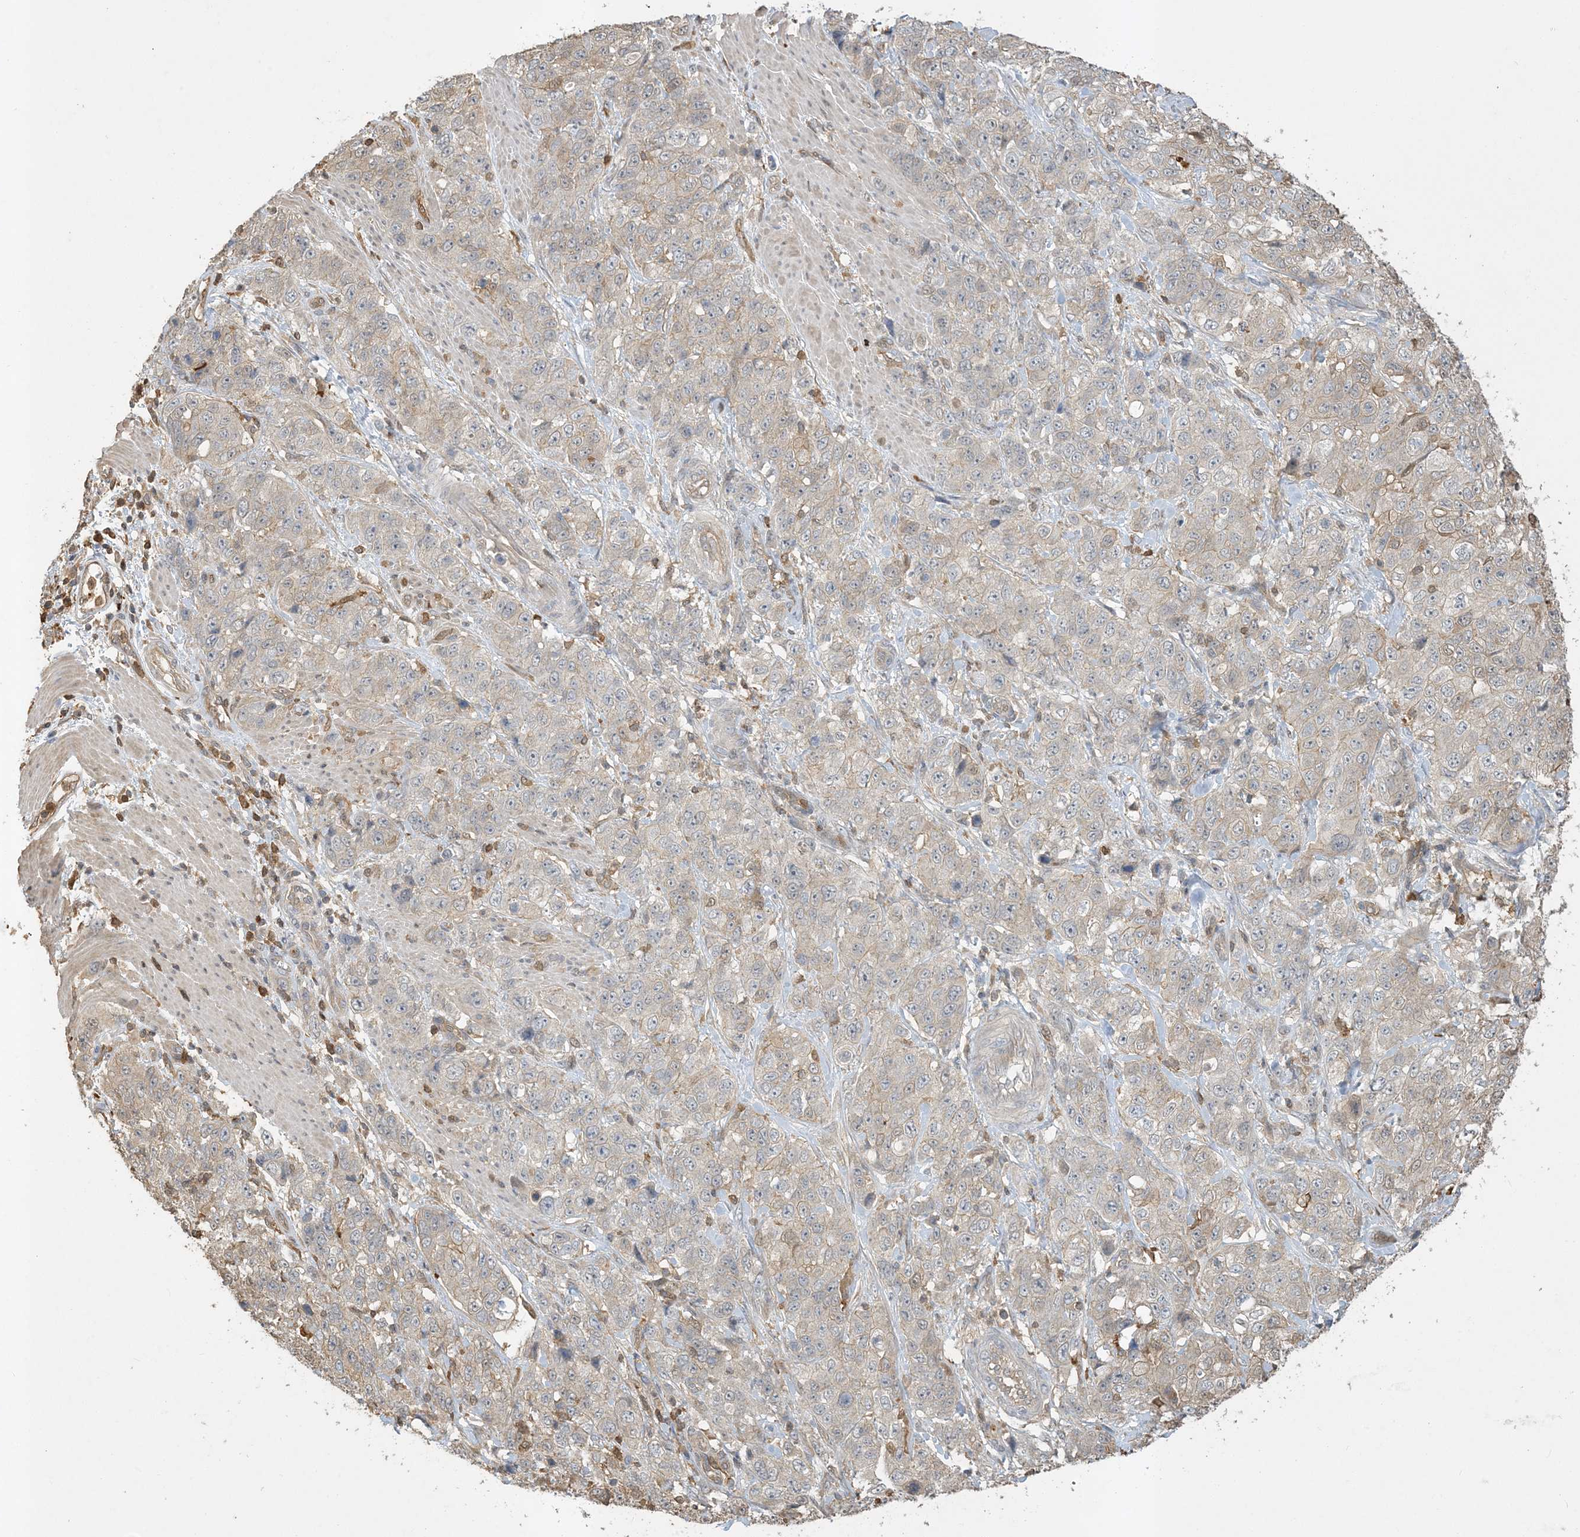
{"staining": {"intensity": "weak", "quantity": "25%-75%", "location": "cytoplasmic/membranous"}, "tissue": "stomach cancer", "cell_type": "Tumor cells", "image_type": "cancer", "snomed": [{"axis": "morphology", "description": "Adenocarcinoma, NOS"}, {"axis": "topography", "description": "Stomach"}], "caption": "Stomach cancer tissue shows weak cytoplasmic/membranous expression in about 25%-75% of tumor cells, visualized by immunohistochemistry.", "gene": "TMSB4X", "patient": {"sex": "male", "age": 48}}